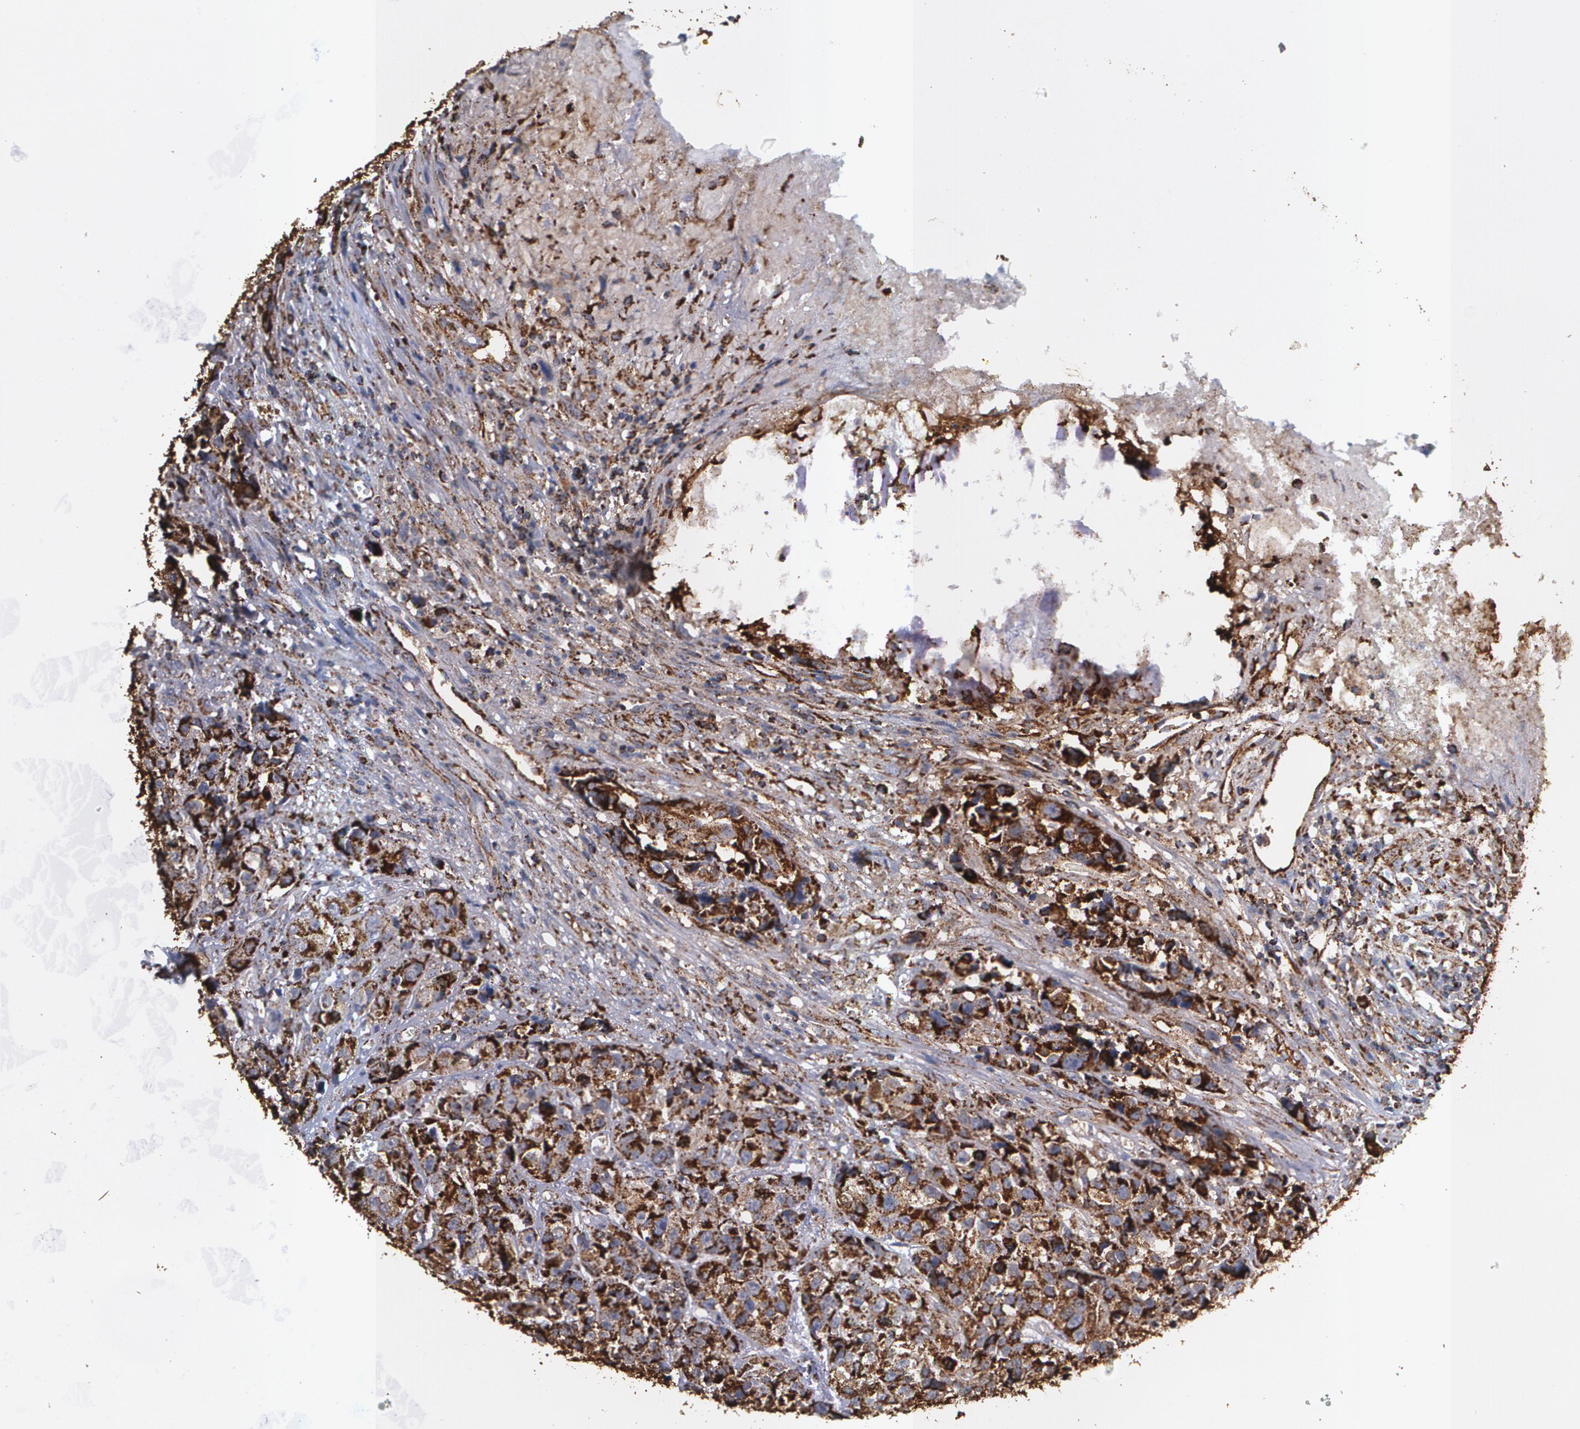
{"staining": {"intensity": "strong", "quantity": ">75%", "location": "cytoplasmic/membranous"}, "tissue": "urothelial cancer", "cell_type": "Tumor cells", "image_type": "cancer", "snomed": [{"axis": "morphology", "description": "Urothelial carcinoma, High grade"}, {"axis": "topography", "description": "Urinary bladder"}], "caption": "Immunohistochemistry (DAB) staining of human urothelial cancer shows strong cytoplasmic/membranous protein expression in approximately >75% of tumor cells. Nuclei are stained in blue.", "gene": "HSPD1", "patient": {"sex": "female", "age": 81}}